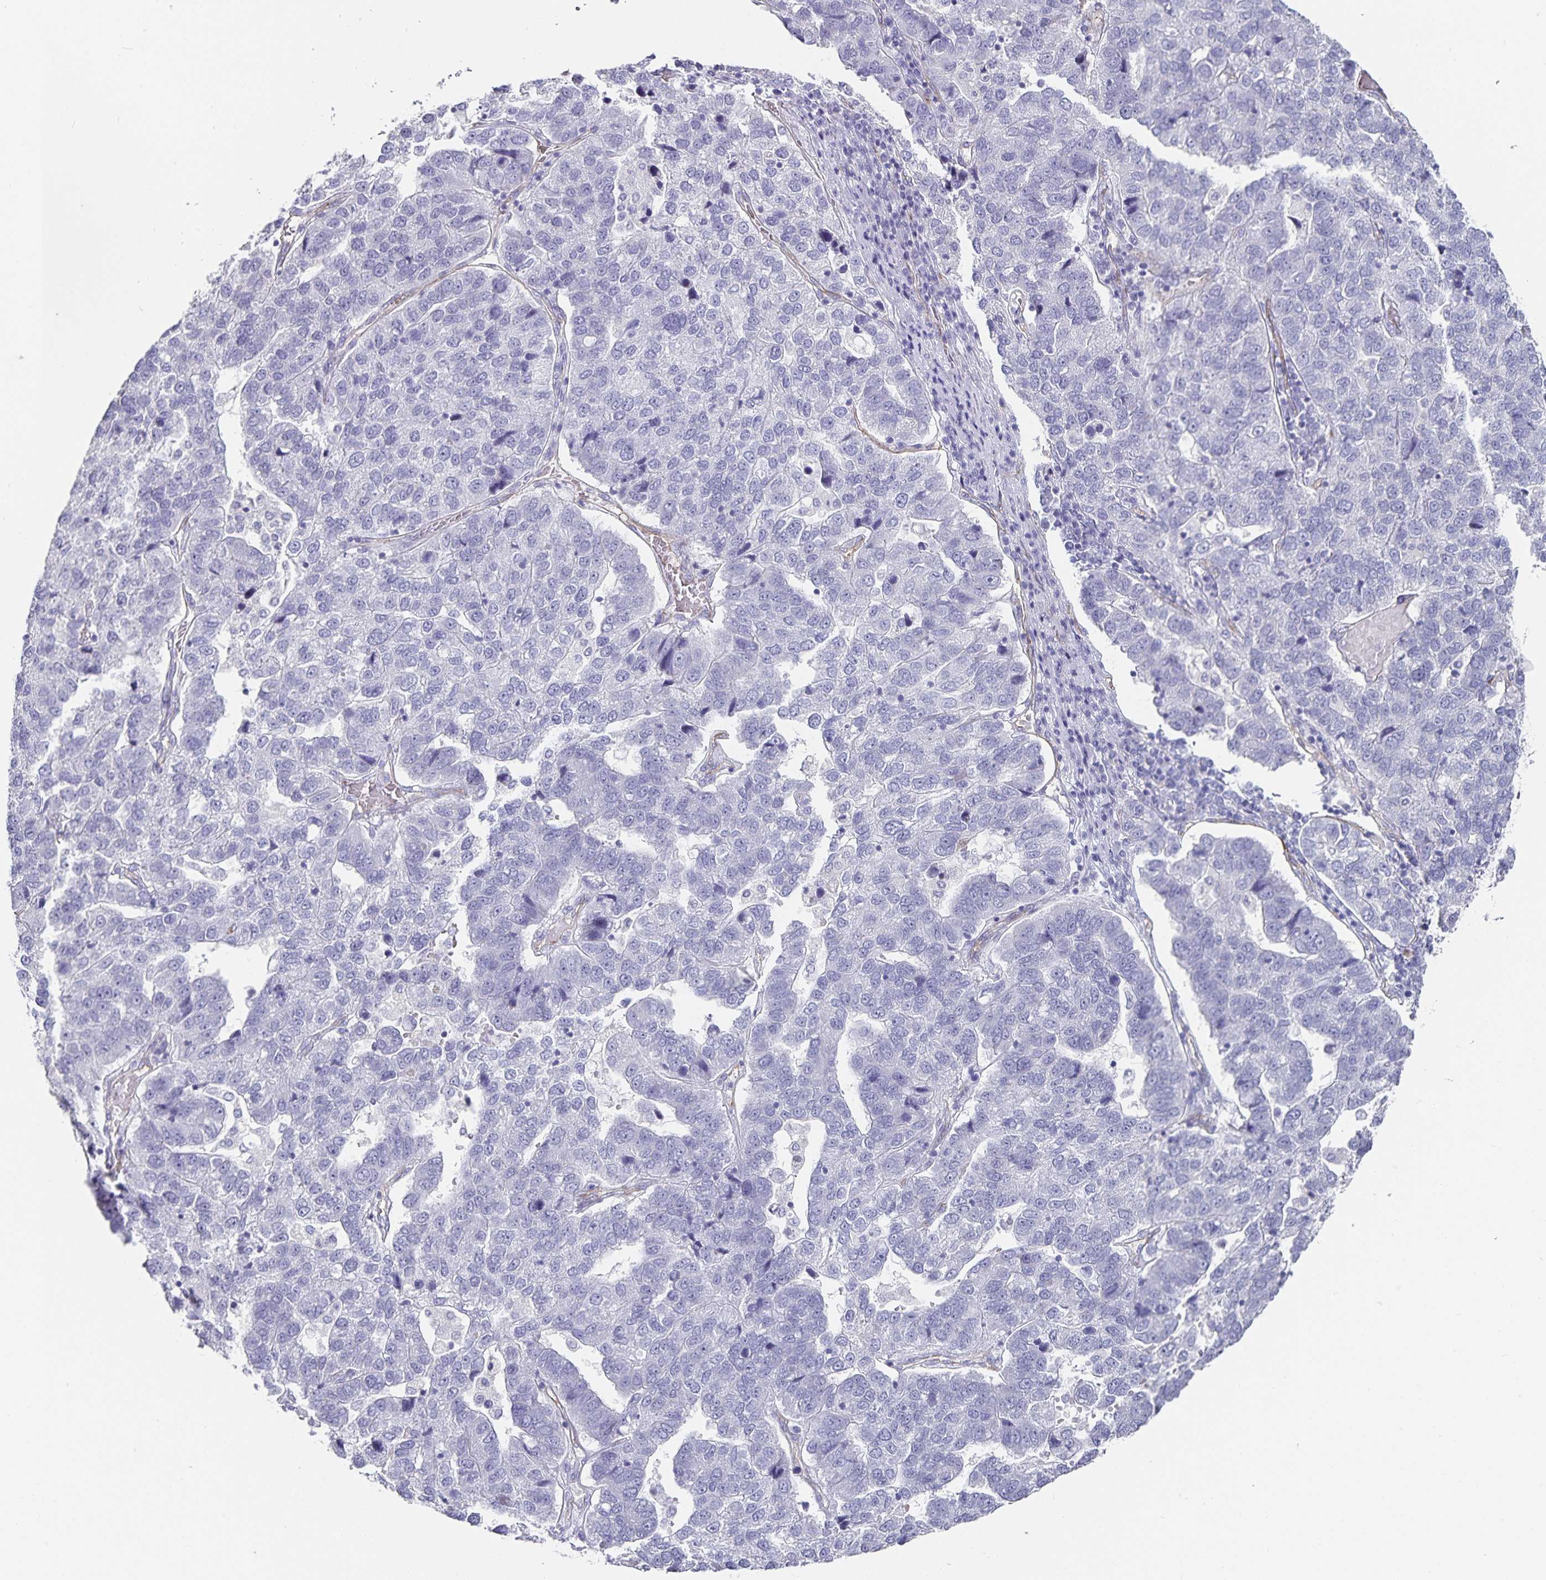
{"staining": {"intensity": "negative", "quantity": "none", "location": "none"}, "tissue": "pancreatic cancer", "cell_type": "Tumor cells", "image_type": "cancer", "snomed": [{"axis": "morphology", "description": "Adenocarcinoma, NOS"}, {"axis": "topography", "description": "Pancreas"}], "caption": "Protein analysis of adenocarcinoma (pancreatic) reveals no significant staining in tumor cells. Nuclei are stained in blue.", "gene": "PODXL", "patient": {"sex": "female", "age": 61}}